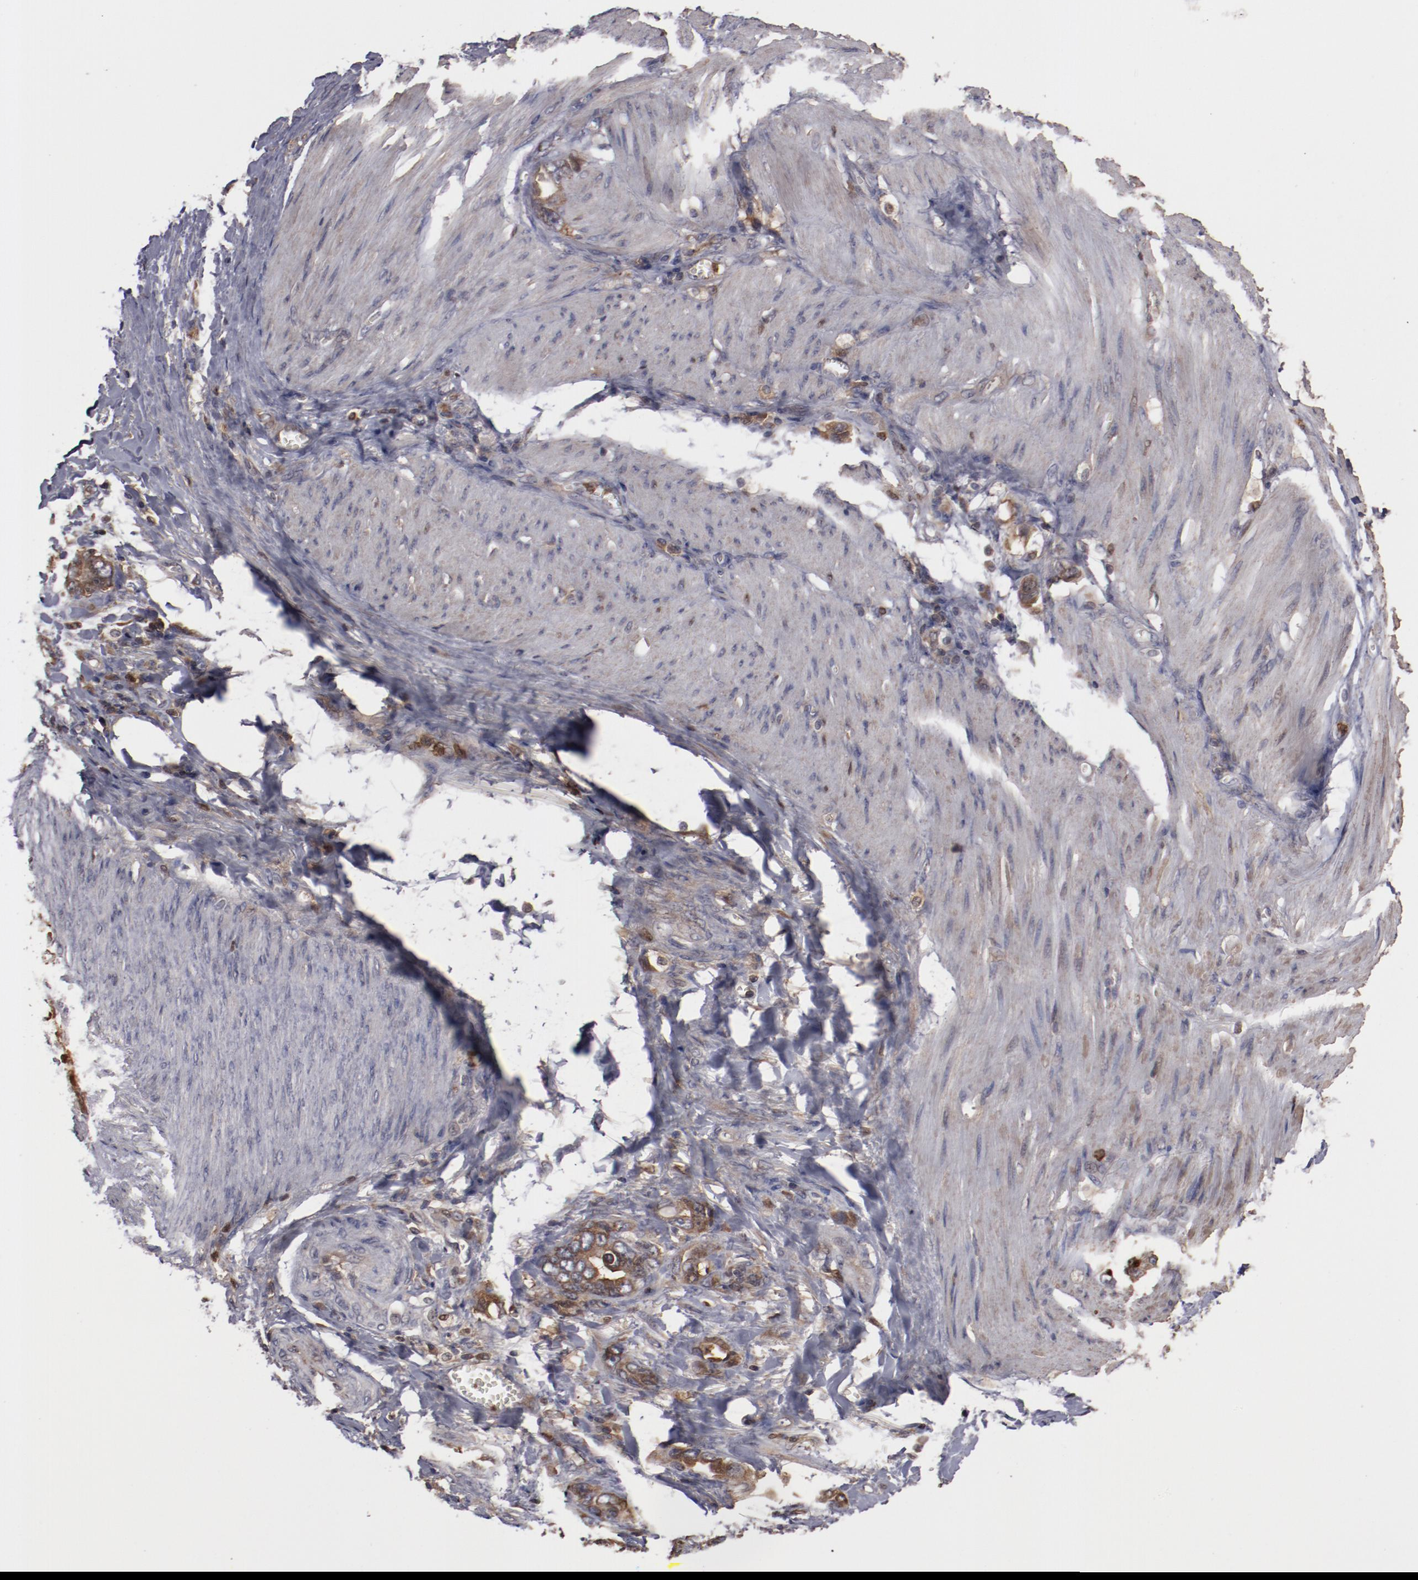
{"staining": {"intensity": "moderate", "quantity": ">75%", "location": "cytoplasmic/membranous"}, "tissue": "stomach cancer", "cell_type": "Tumor cells", "image_type": "cancer", "snomed": [{"axis": "morphology", "description": "Adenocarcinoma, NOS"}, {"axis": "topography", "description": "Stomach"}], "caption": "Protein staining displays moderate cytoplasmic/membranous expression in approximately >75% of tumor cells in adenocarcinoma (stomach).", "gene": "SERPINA7", "patient": {"sex": "male", "age": 78}}